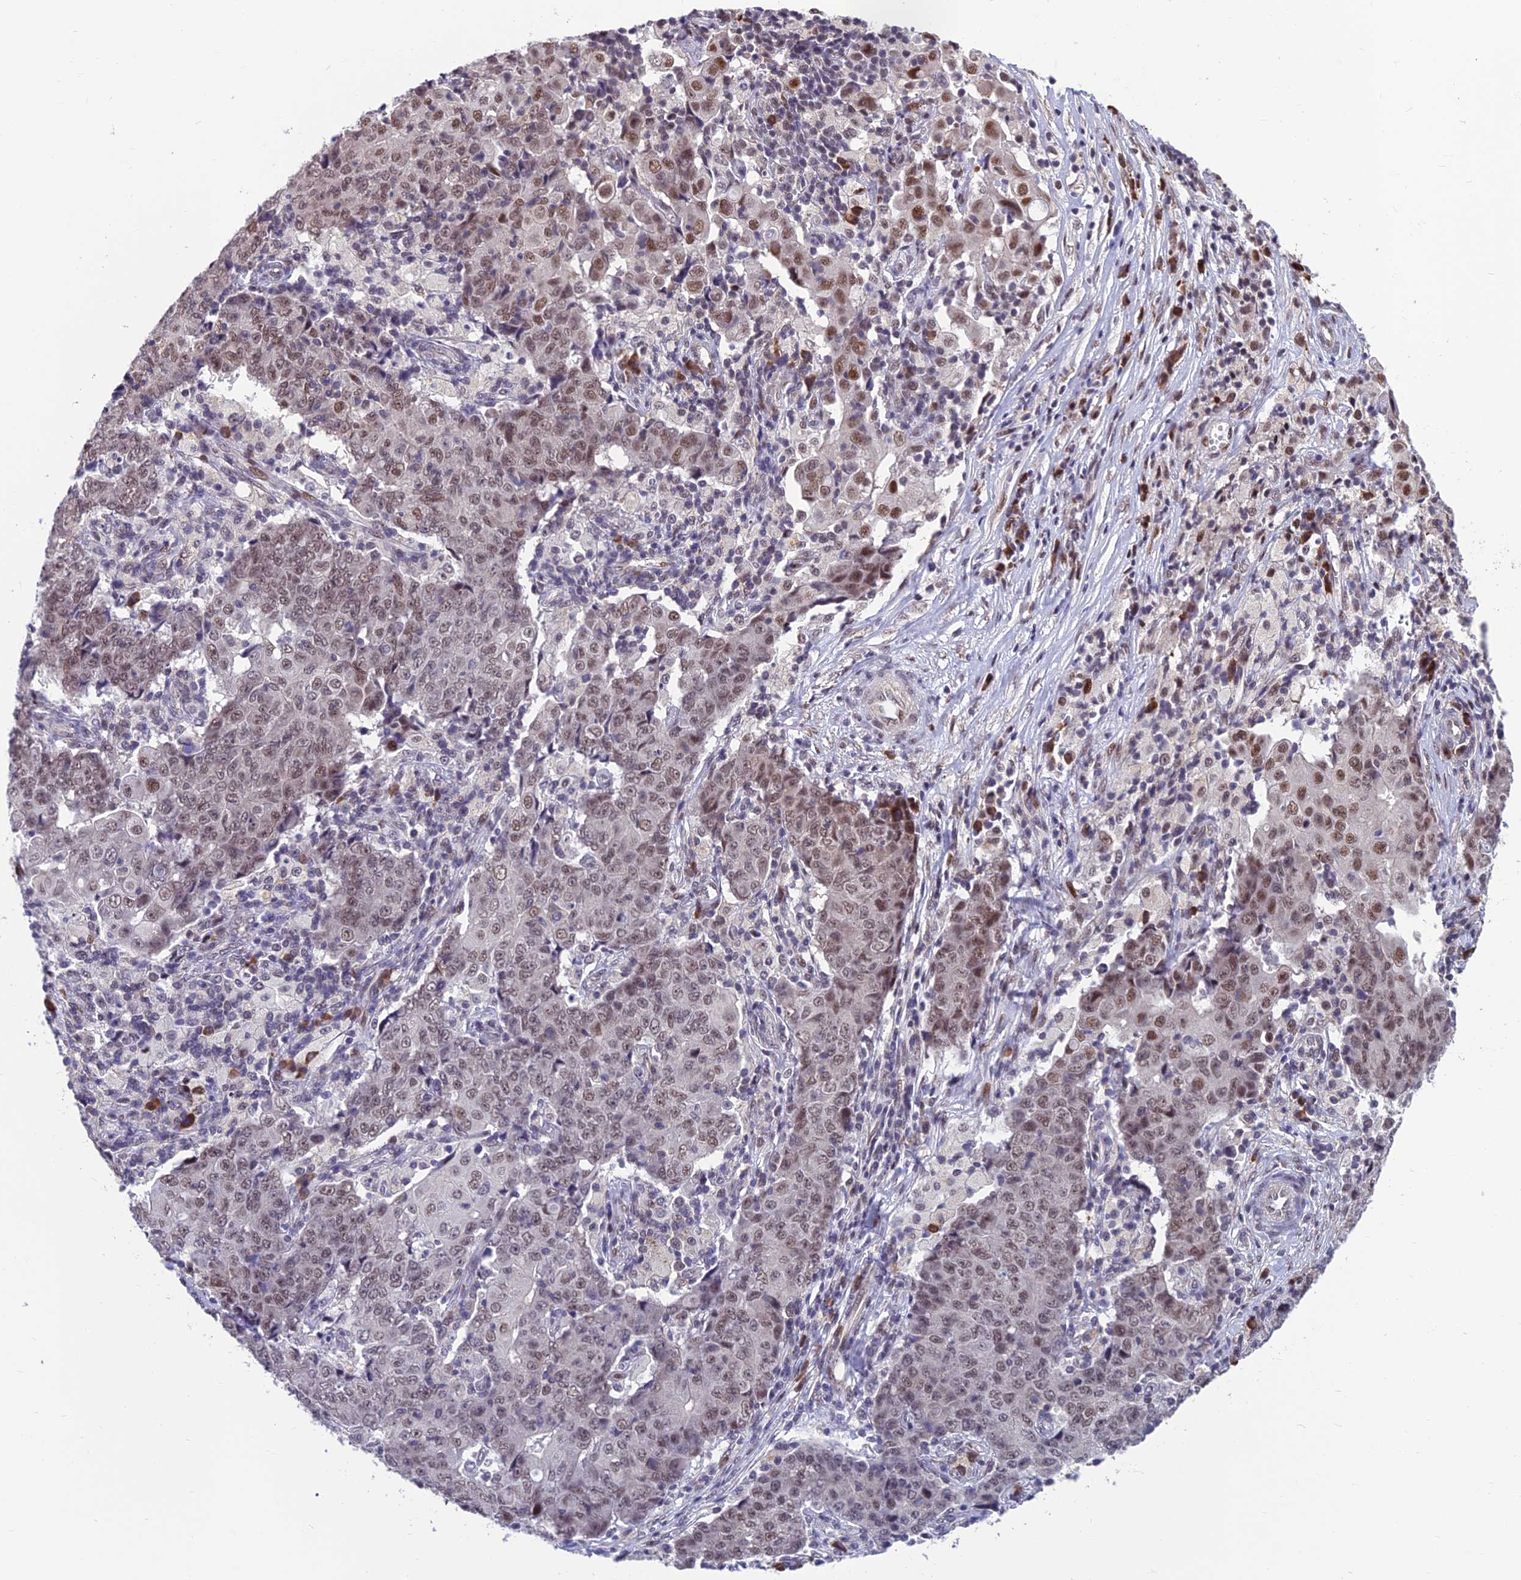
{"staining": {"intensity": "moderate", "quantity": "25%-75%", "location": "nuclear"}, "tissue": "ovarian cancer", "cell_type": "Tumor cells", "image_type": "cancer", "snomed": [{"axis": "morphology", "description": "Carcinoma, endometroid"}, {"axis": "topography", "description": "Ovary"}], "caption": "Immunohistochemistry staining of ovarian cancer (endometroid carcinoma), which exhibits medium levels of moderate nuclear positivity in approximately 25%-75% of tumor cells indicating moderate nuclear protein staining. The staining was performed using DAB (brown) for protein detection and nuclei were counterstained in hematoxylin (blue).", "gene": "KIAA1191", "patient": {"sex": "female", "age": 42}}